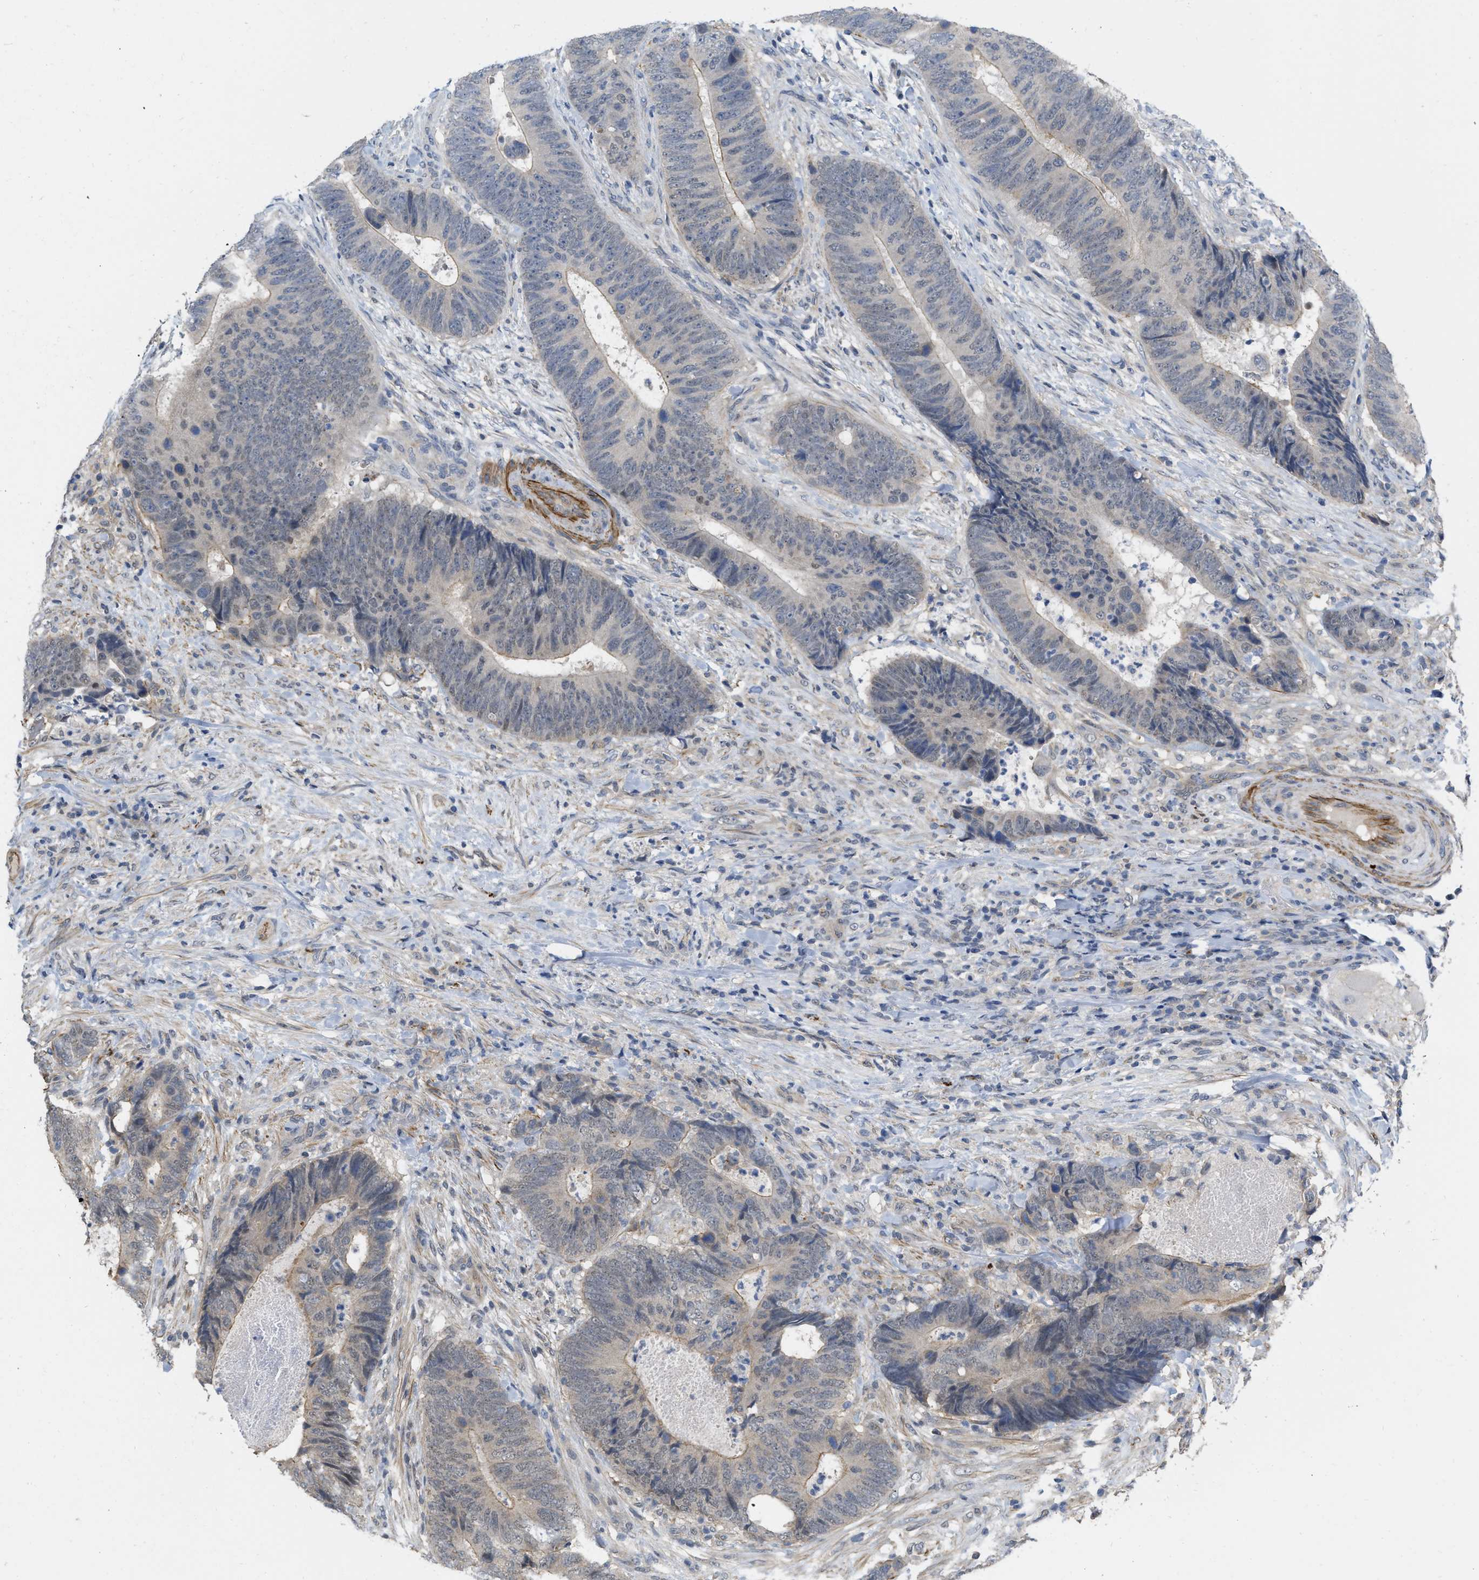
{"staining": {"intensity": "moderate", "quantity": "<25%", "location": "nuclear"}, "tissue": "colorectal cancer", "cell_type": "Tumor cells", "image_type": "cancer", "snomed": [{"axis": "morphology", "description": "Adenocarcinoma, NOS"}, {"axis": "topography", "description": "Colon"}], "caption": "IHC image of neoplastic tissue: adenocarcinoma (colorectal) stained using immunohistochemistry (IHC) demonstrates low levels of moderate protein expression localized specifically in the nuclear of tumor cells, appearing as a nuclear brown color.", "gene": "NAPEPLD", "patient": {"sex": "male", "age": 56}}